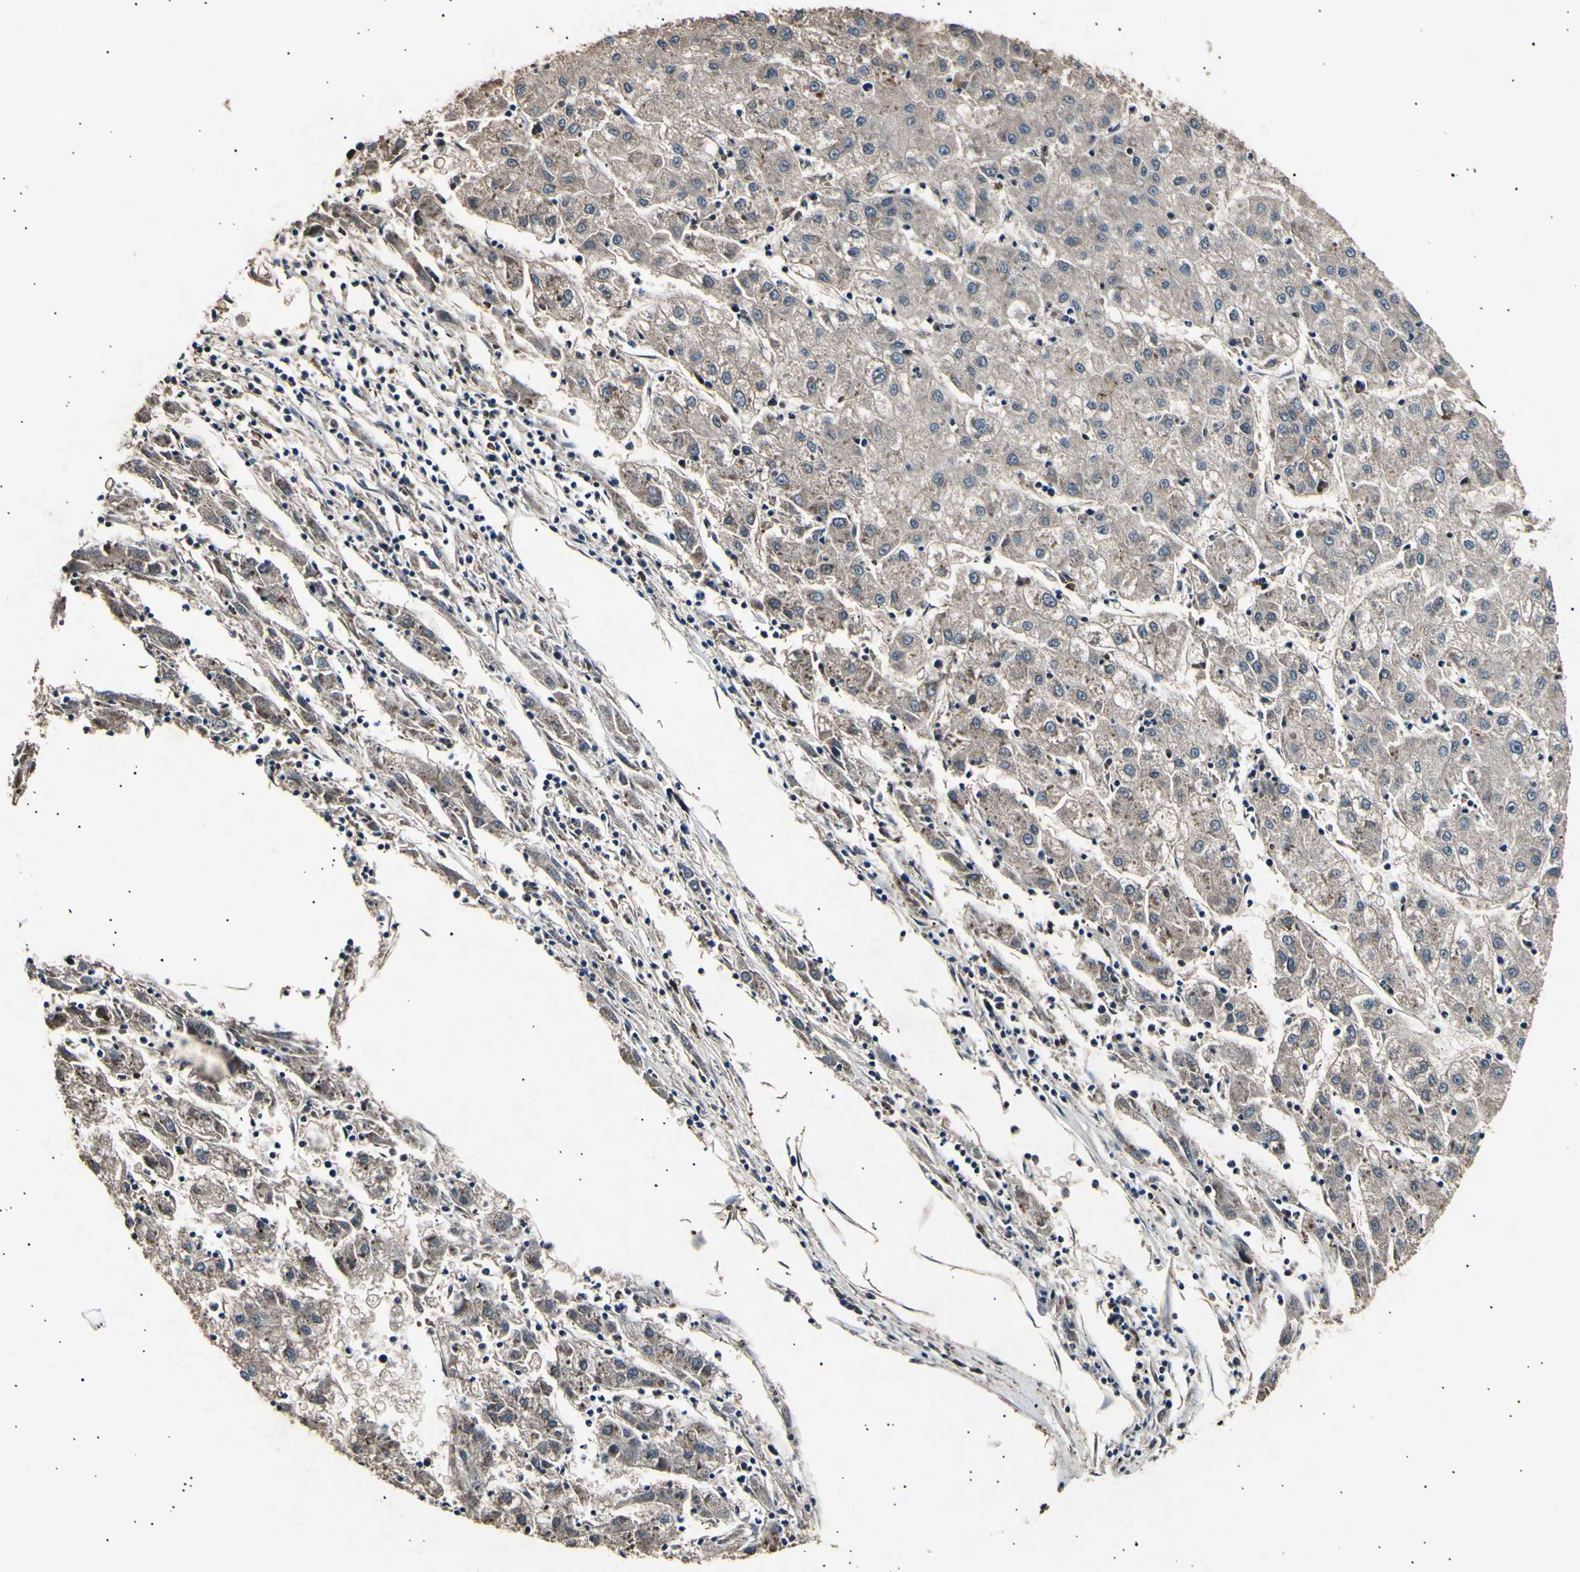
{"staining": {"intensity": "weak", "quantity": ">75%", "location": "cytoplasmic/membranous"}, "tissue": "liver cancer", "cell_type": "Tumor cells", "image_type": "cancer", "snomed": [{"axis": "morphology", "description": "Carcinoma, Hepatocellular, NOS"}, {"axis": "topography", "description": "Liver"}], "caption": "A high-resolution image shows immunohistochemistry staining of liver cancer, which exhibits weak cytoplasmic/membranous expression in approximately >75% of tumor cells. The protein of interest is shown in brown color, while the nuclei are stained blue.", "gene": "ADCY3", "patient": {"sex": "male", "age": 72}}